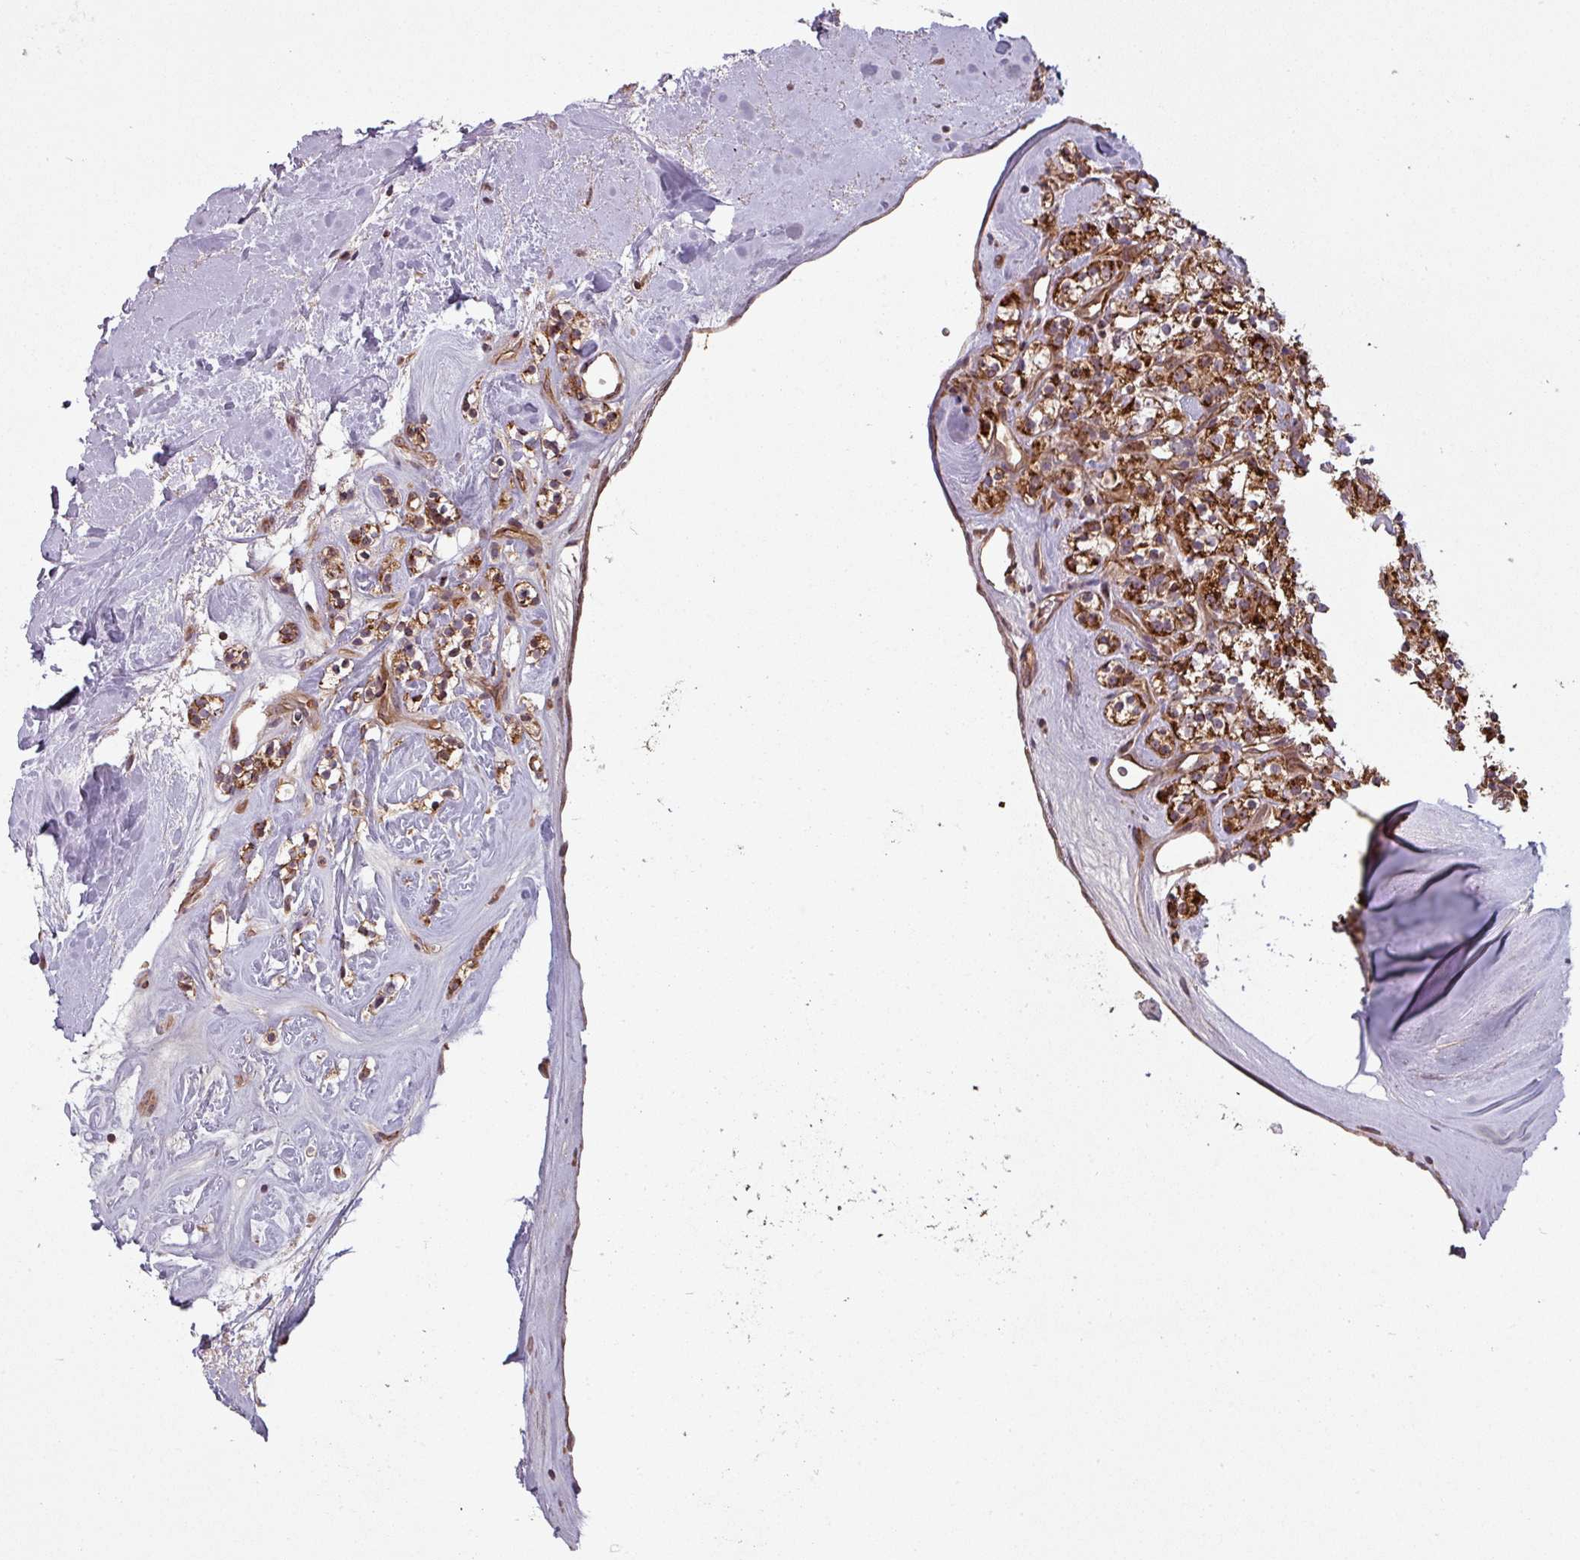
{"staining": {"intensity": "moderate", "quantity": ">75%", "location": "cytoplasmic/membranous"}, "tissue": "renal cancer", "cell_type": "Tumor cells", "image_type": "cancer", "snomed": [{"axis": "morphology", "description": "Adenocarcinoma, NOS"}, {"axis": "topography", "description": "Kidney"}], "caption": "Adenocarcinoma (renal) was stained to show a protein in brown. There is medium levels of moderate cytoplasmic/membranous expression in approximately >75% of tumor cells.", "gene": "SNRNP25", "patient": {"sex": "male", "age": 77}}